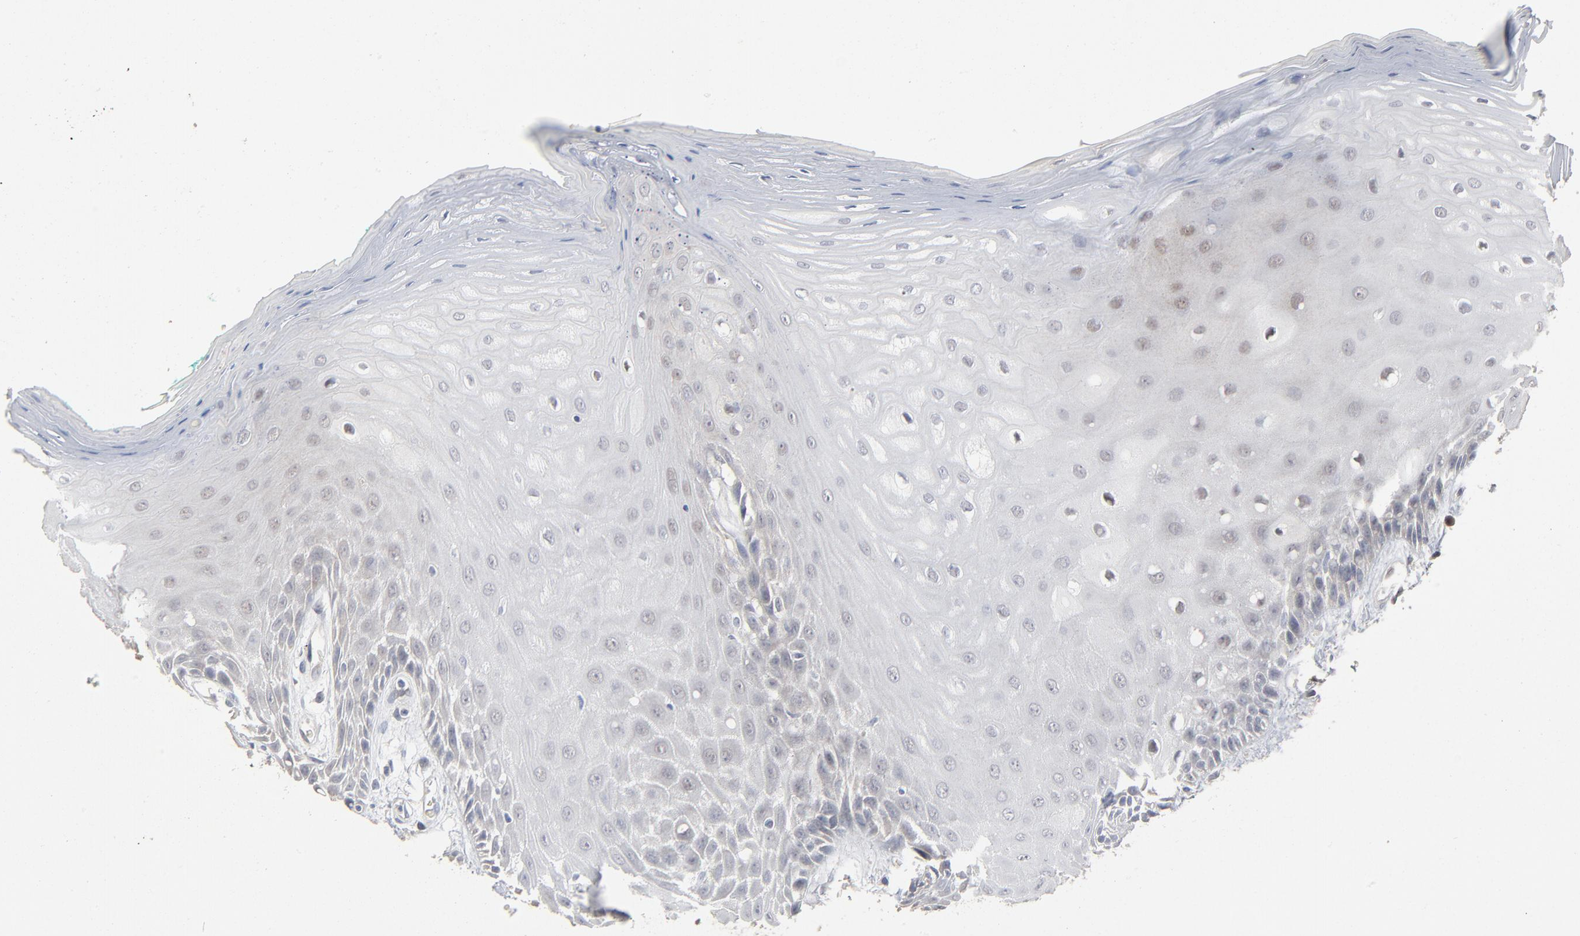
{"staining": {"intensity": "weak", "quantity": "<25%", "location": "cytoplasmic/membranous,nuclear"}, "tissue": "oral mucosa", "cell_type": "Squamous epithelial cells", "image_type": "normal", "snomed": [{"axis": "morphology", "description": "Normal tissue, NOS"}, {"axis": "morphology", "description": "Squamous cell carcinoma, NOS"}, {"axis": "topography", "description": "Skeletal muscle"}, {"axis": "topography", "description": "Oral tissue"}, {"axis": "topography", "description": "Head-Neck"}], "caption": "Protein analysis of unremarkable oral mucosa exhibits no significant expression in squamous epithelial cells.", "gene": "EPCAM", "patient": {"sex": "female", "age": 84}}